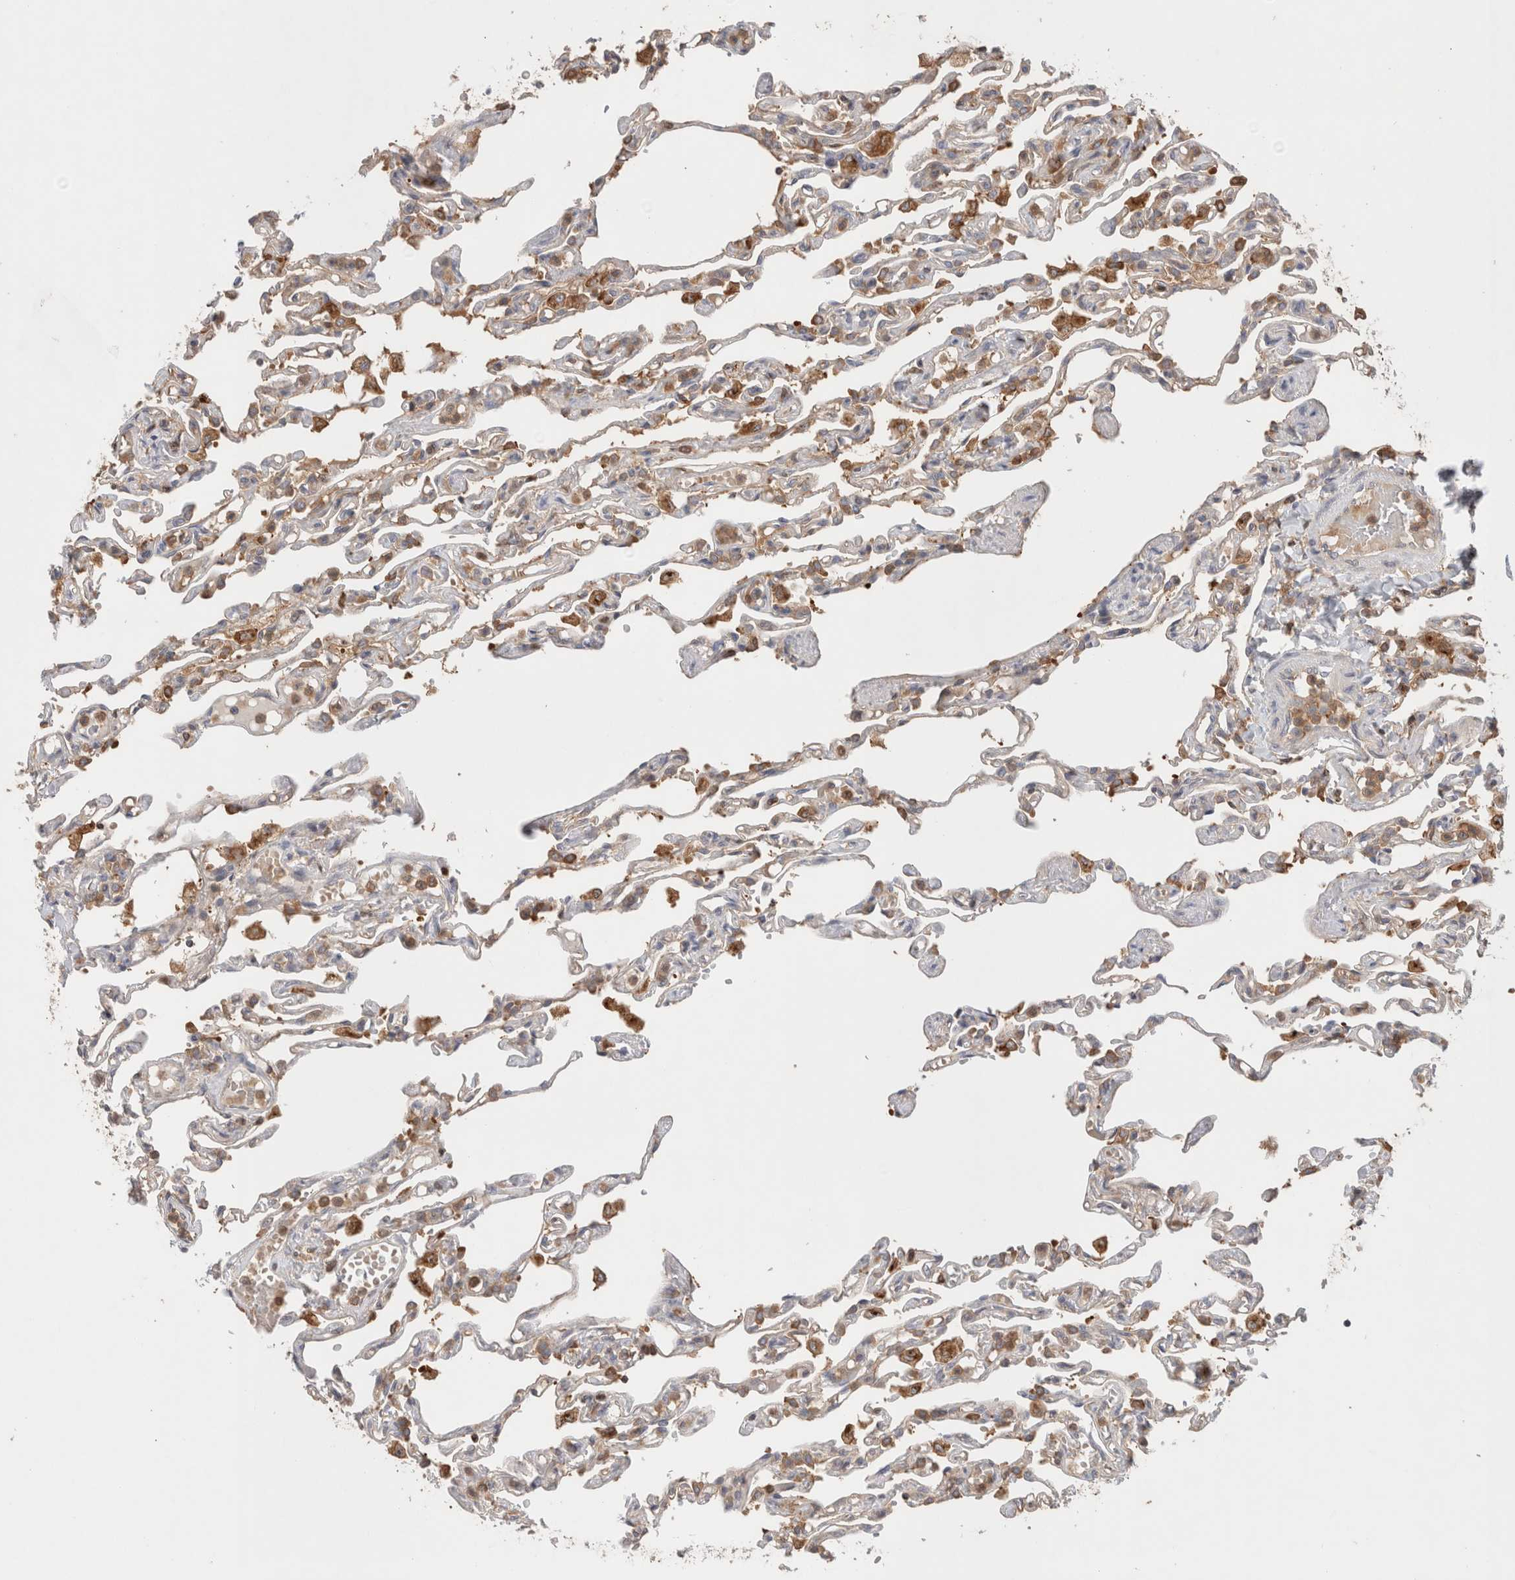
{"staining": {"intensity": "moderate", "quantity": "25%-75%", "location": "cytoplasmic/membranous"}, "tissue": "lung", "cell_type": "Alveolar cells", "image_type": "normal", "snomed": [{"axis": "morphology", "description": "Normal tissue, NOS"}, {"axis": "topography", "description": "Lung"}], "caption": "A high-resolution photomicrograph shows immunohistochemistry (IHC) staining of benign lung, which exhibits moderate cytoplasmic/membranous staining in approximately 25%-75% of alveolar cells.", "gene": "KLHL14", "patient": {"sex": "male", "age": 21}}